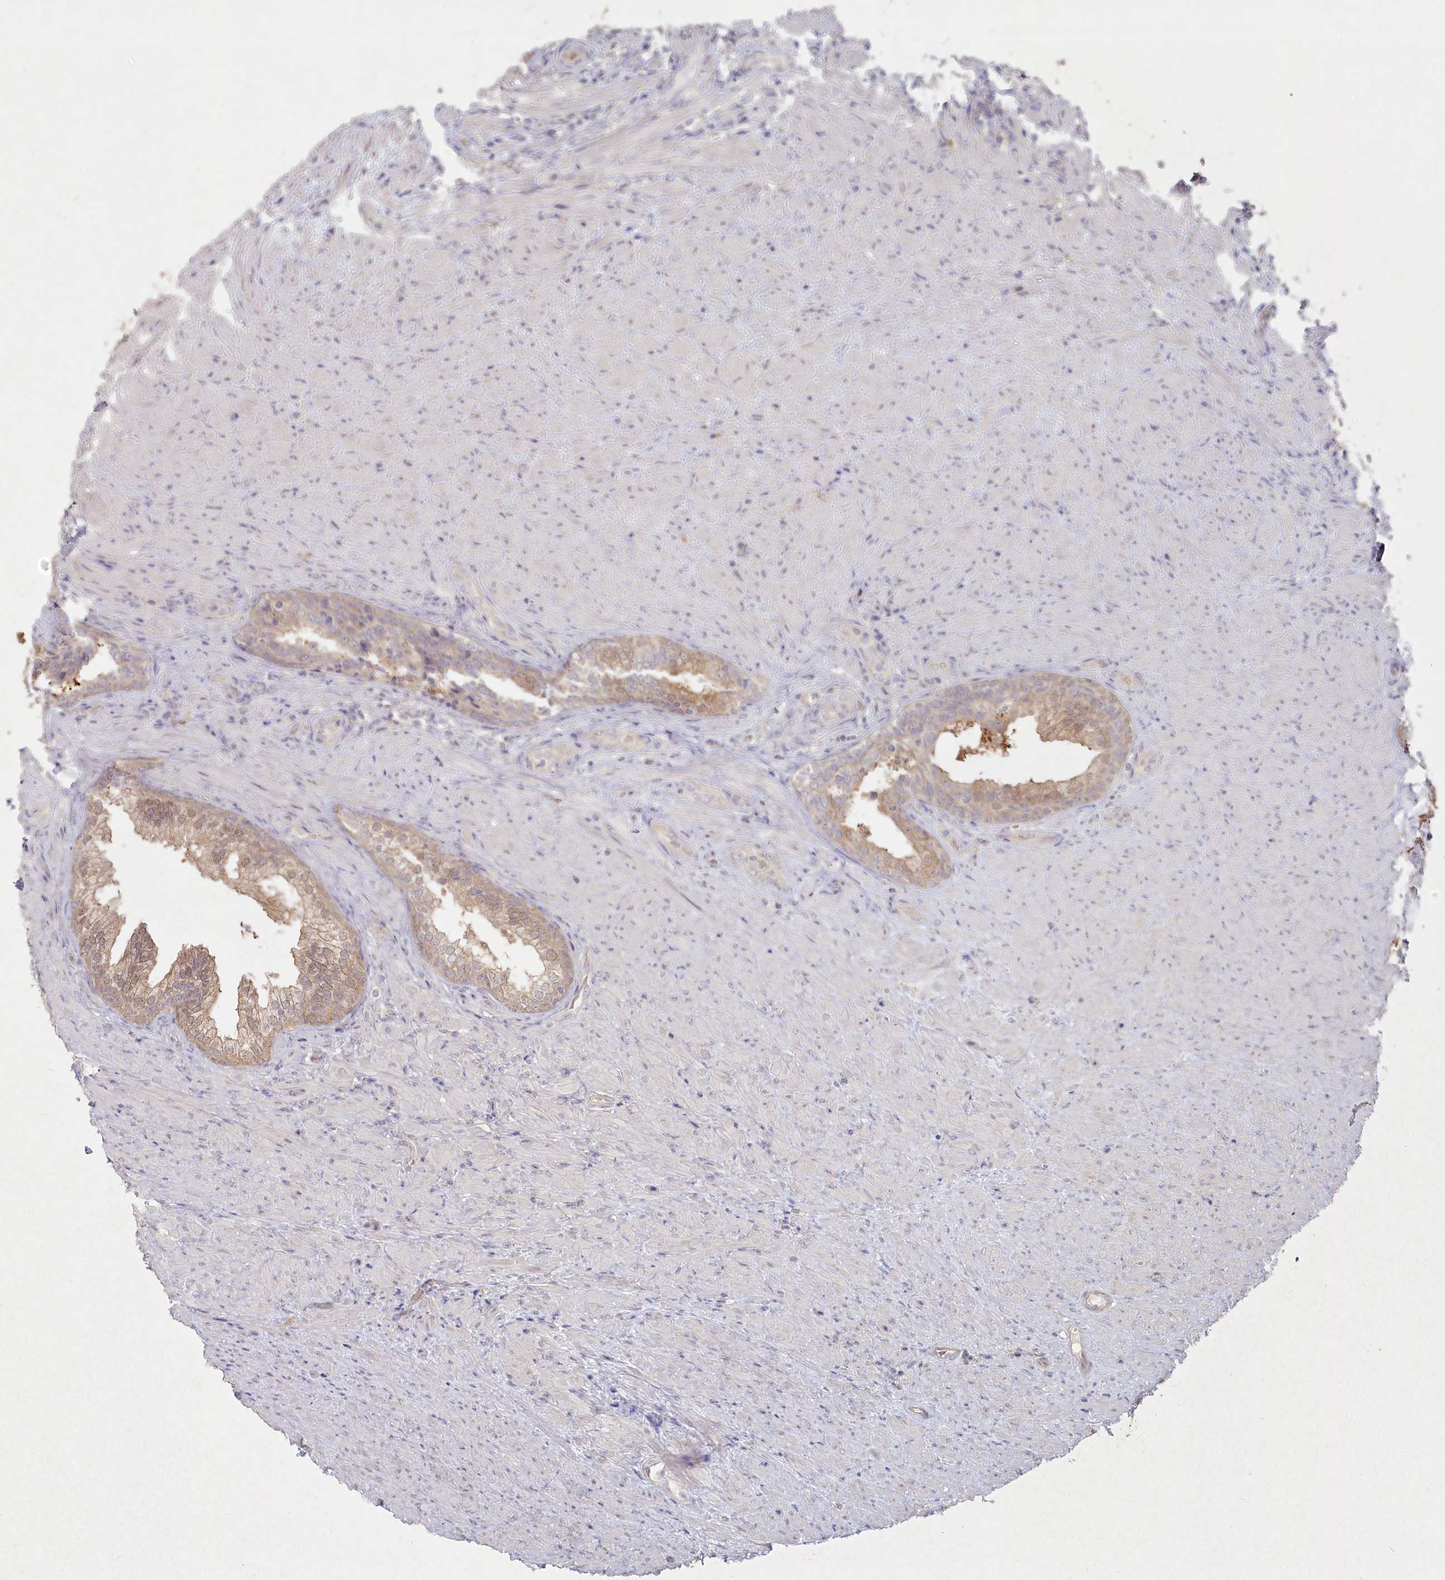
{"staining": {"intensity": "moderate", "quantity": ">75%", "location": "cytoplasmic/membranous,nuclear"}, "tissue": "prostate", "cell_type": "Glandular cells", "image_type": "normal", "snomed": [{"axis": "morphology", "description": "Normal tissue, NOS"}, {"axis": "topography", "description": "Prostate"}], "caption": "Protein analysis of normal prostate shows moderate cytoplasmic/membranous,nuclear staining in approximately >75% of glandular cells. Ihc stains the protein in brown and the nuclei are stained blue.", "gene": "TGFBRAP1", "patient": {"sex": "male", "age": 76}}